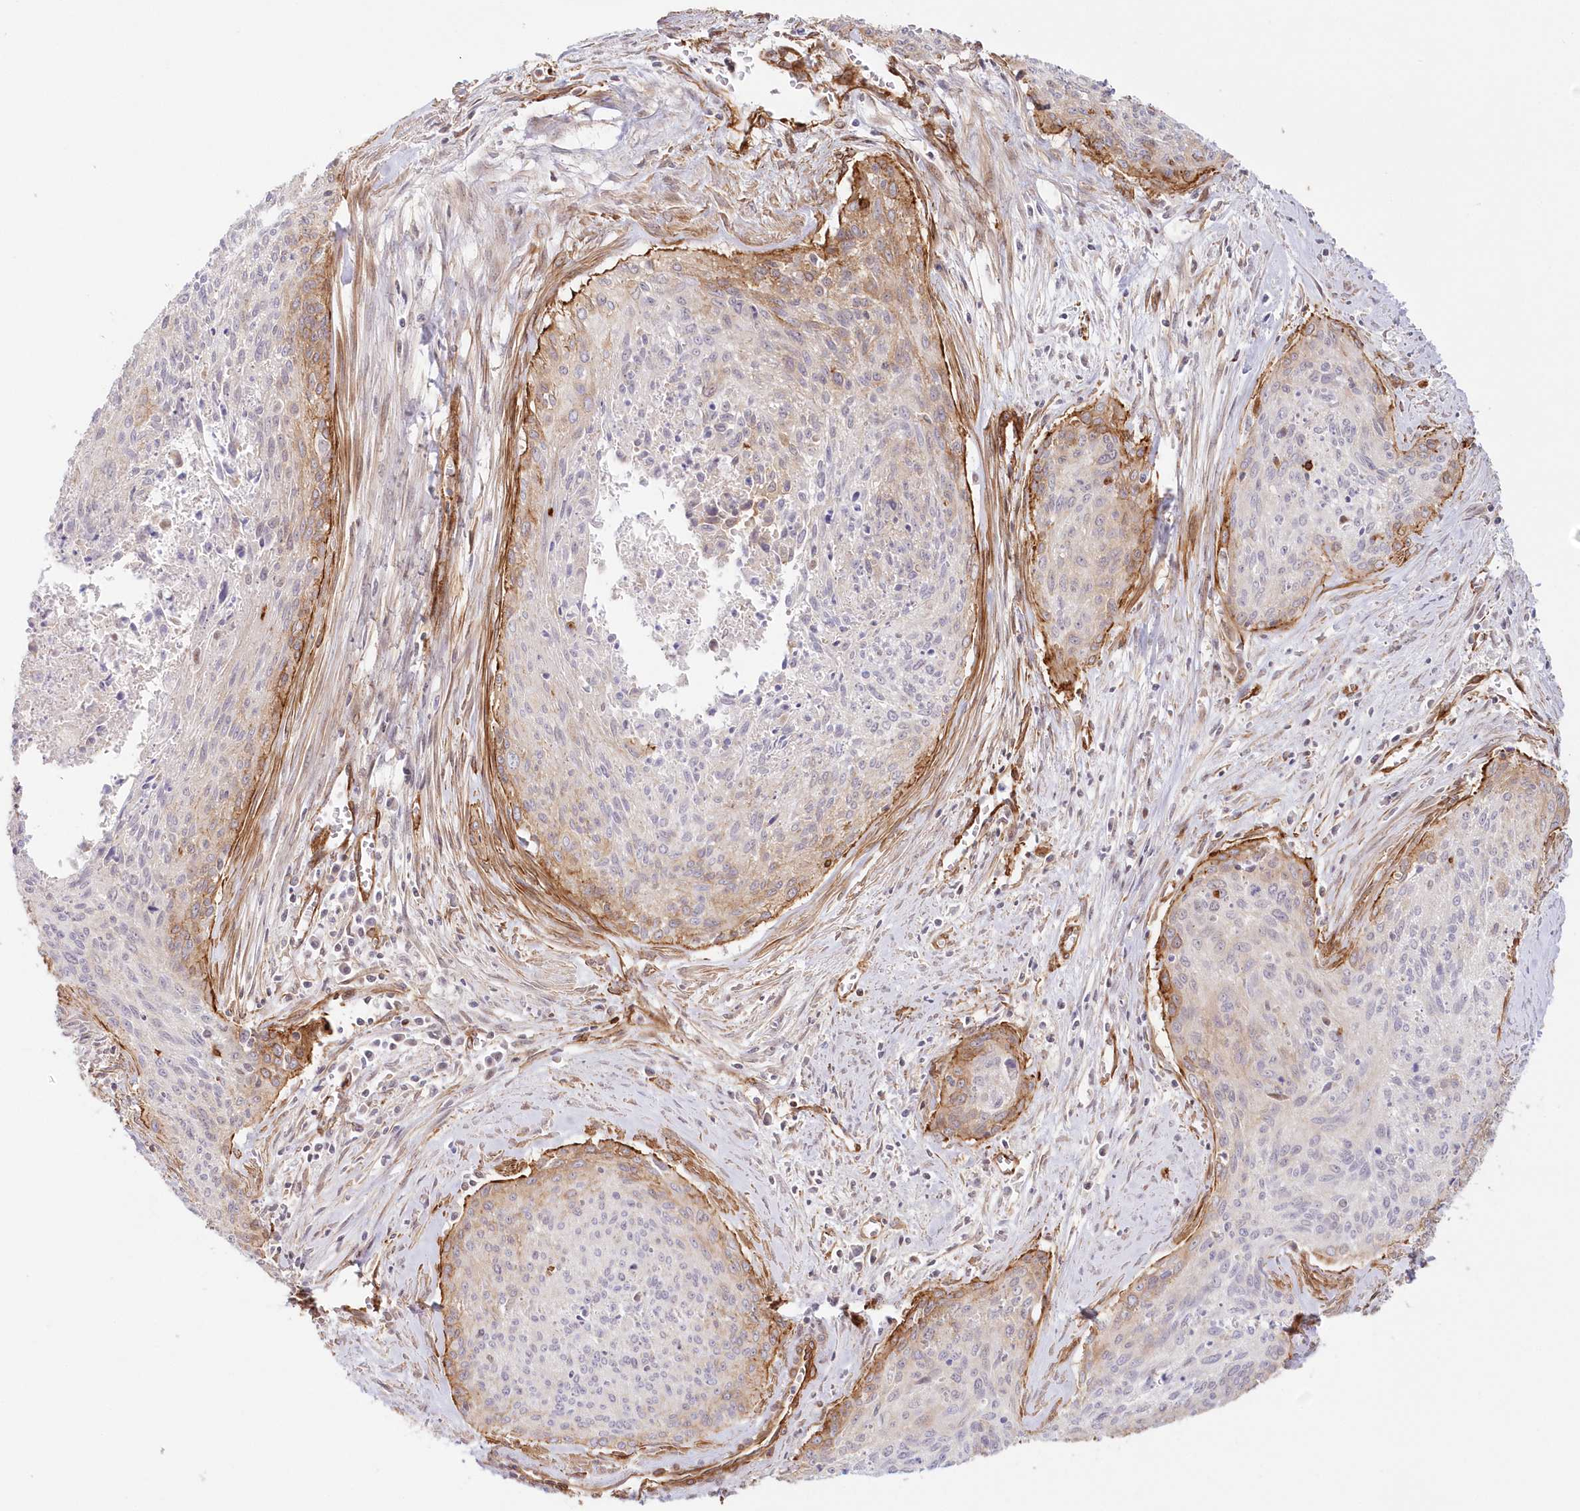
{"staining": {"intensity": "weak", "quantity": "<25%", "location": "cytoplasmic/membranous"}, "tissue": "cervical cancer", "cell_type": "Tumor cells", "image_type": "cancer", "snomed": [{"axis": "morphology", "description": "Squamous cell carcinoma, NOS"}, {"axis": "topography", "description": "Cervix"}], "caption": "DAB (3,3'-diaminobenzidine) immunohistochemical staining of human cervical cancer (squamous cell carcinoma) shows no significant positivity in tumor cells.", "gene": "AFAP1L2", "patient": {"sex": "female", "age": 55}}